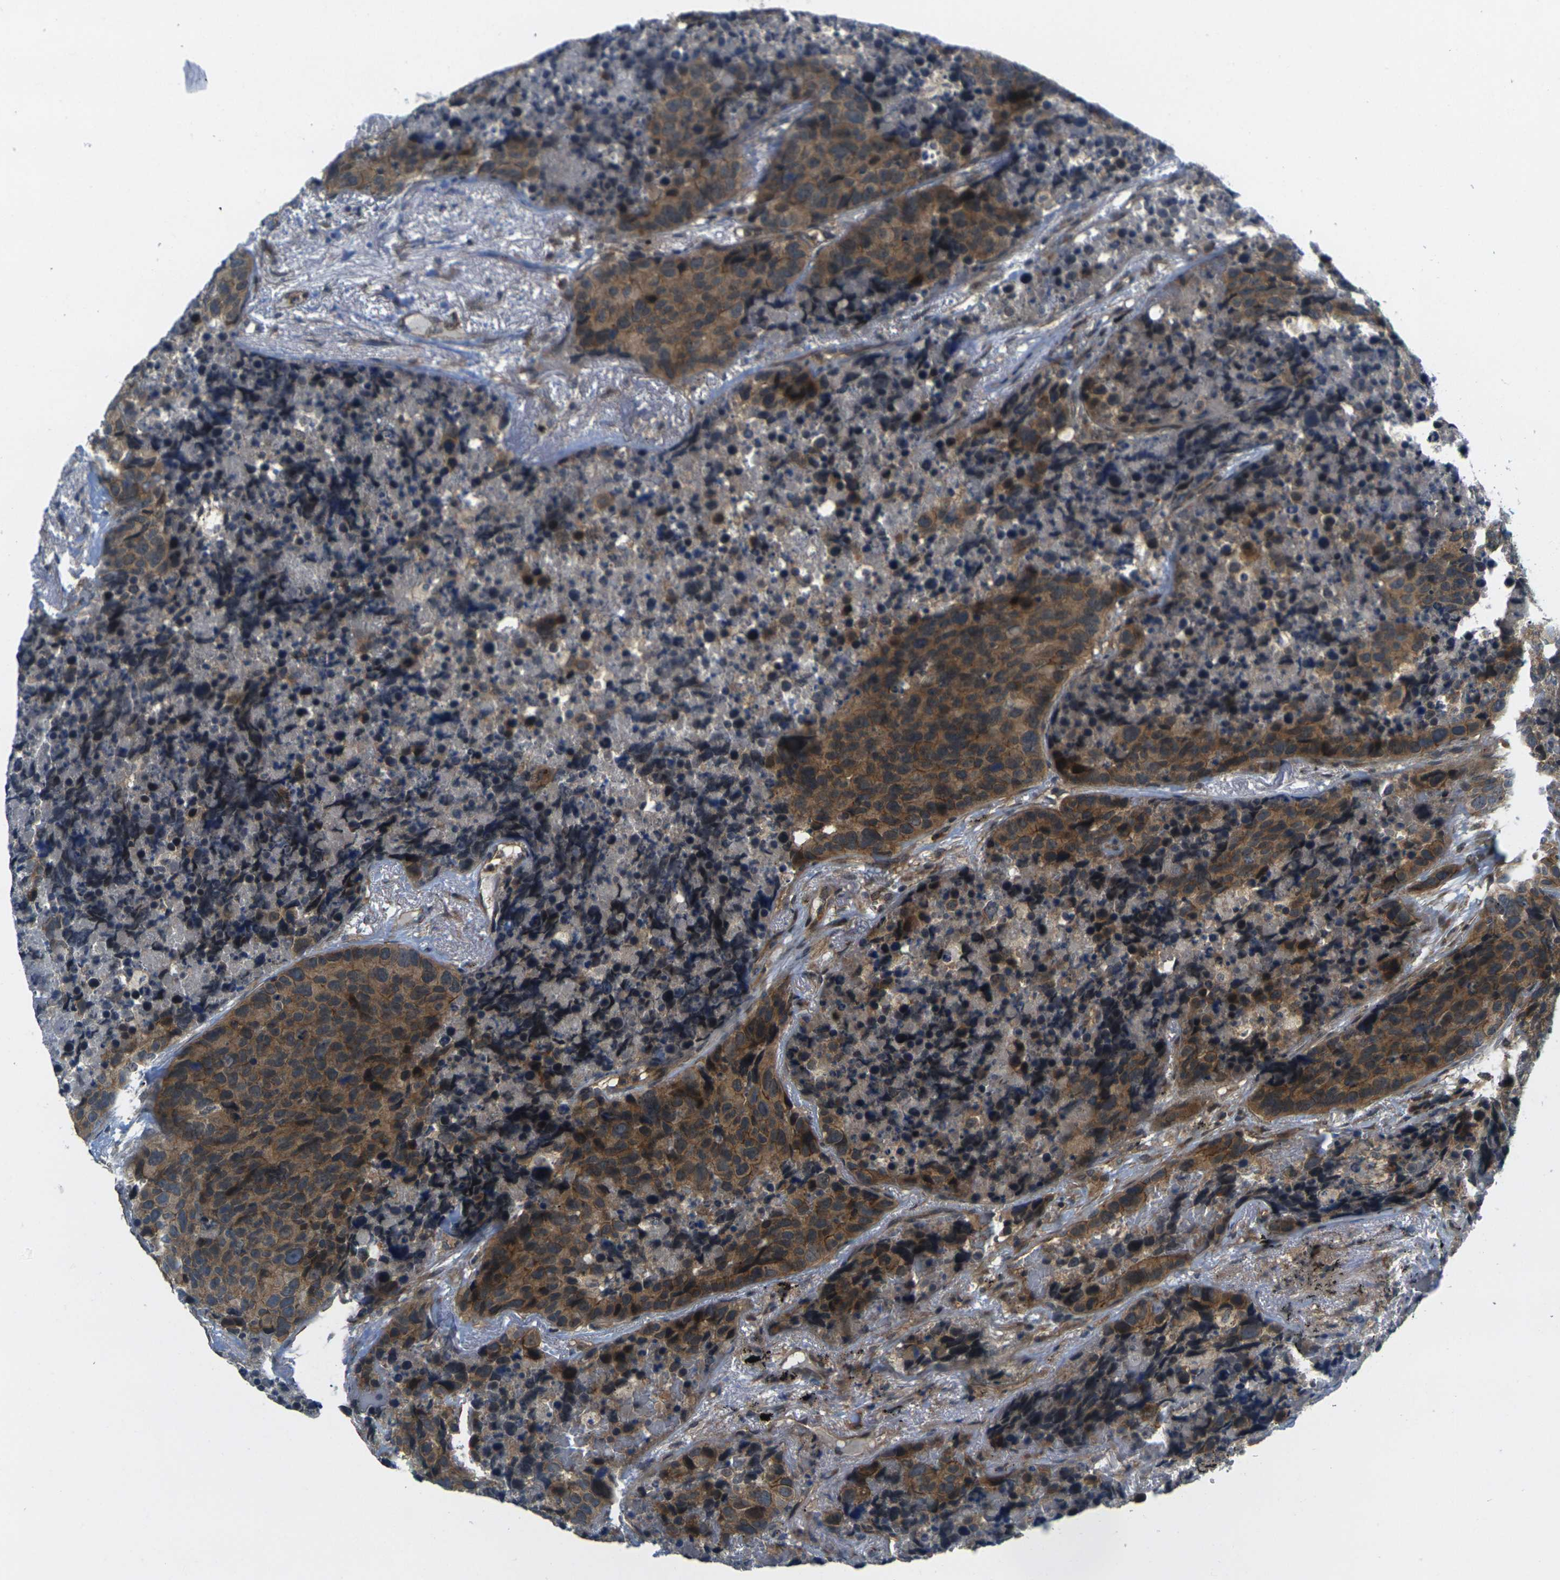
{"staining": {"intensity": "moderate", "quantity": ">75%", "location": "cytoplasmic/membranous"}, "tissue": "carcinoid", "cell_type": "Tumor cells", "image_type": "cancer", "snomed": [{"axis": "morphology", "description": "Carcinoid, malignant, NOS"}, {"axis": "topography", "description": "Lung"}], "caption": "Moderate cytoplasmic/membranous staining for a protein is appreciated in about >75% of tumor cells of carcinoid using IHC.", "gene": "KCTD10", "patient": {"sex": "male", "age": 60}}